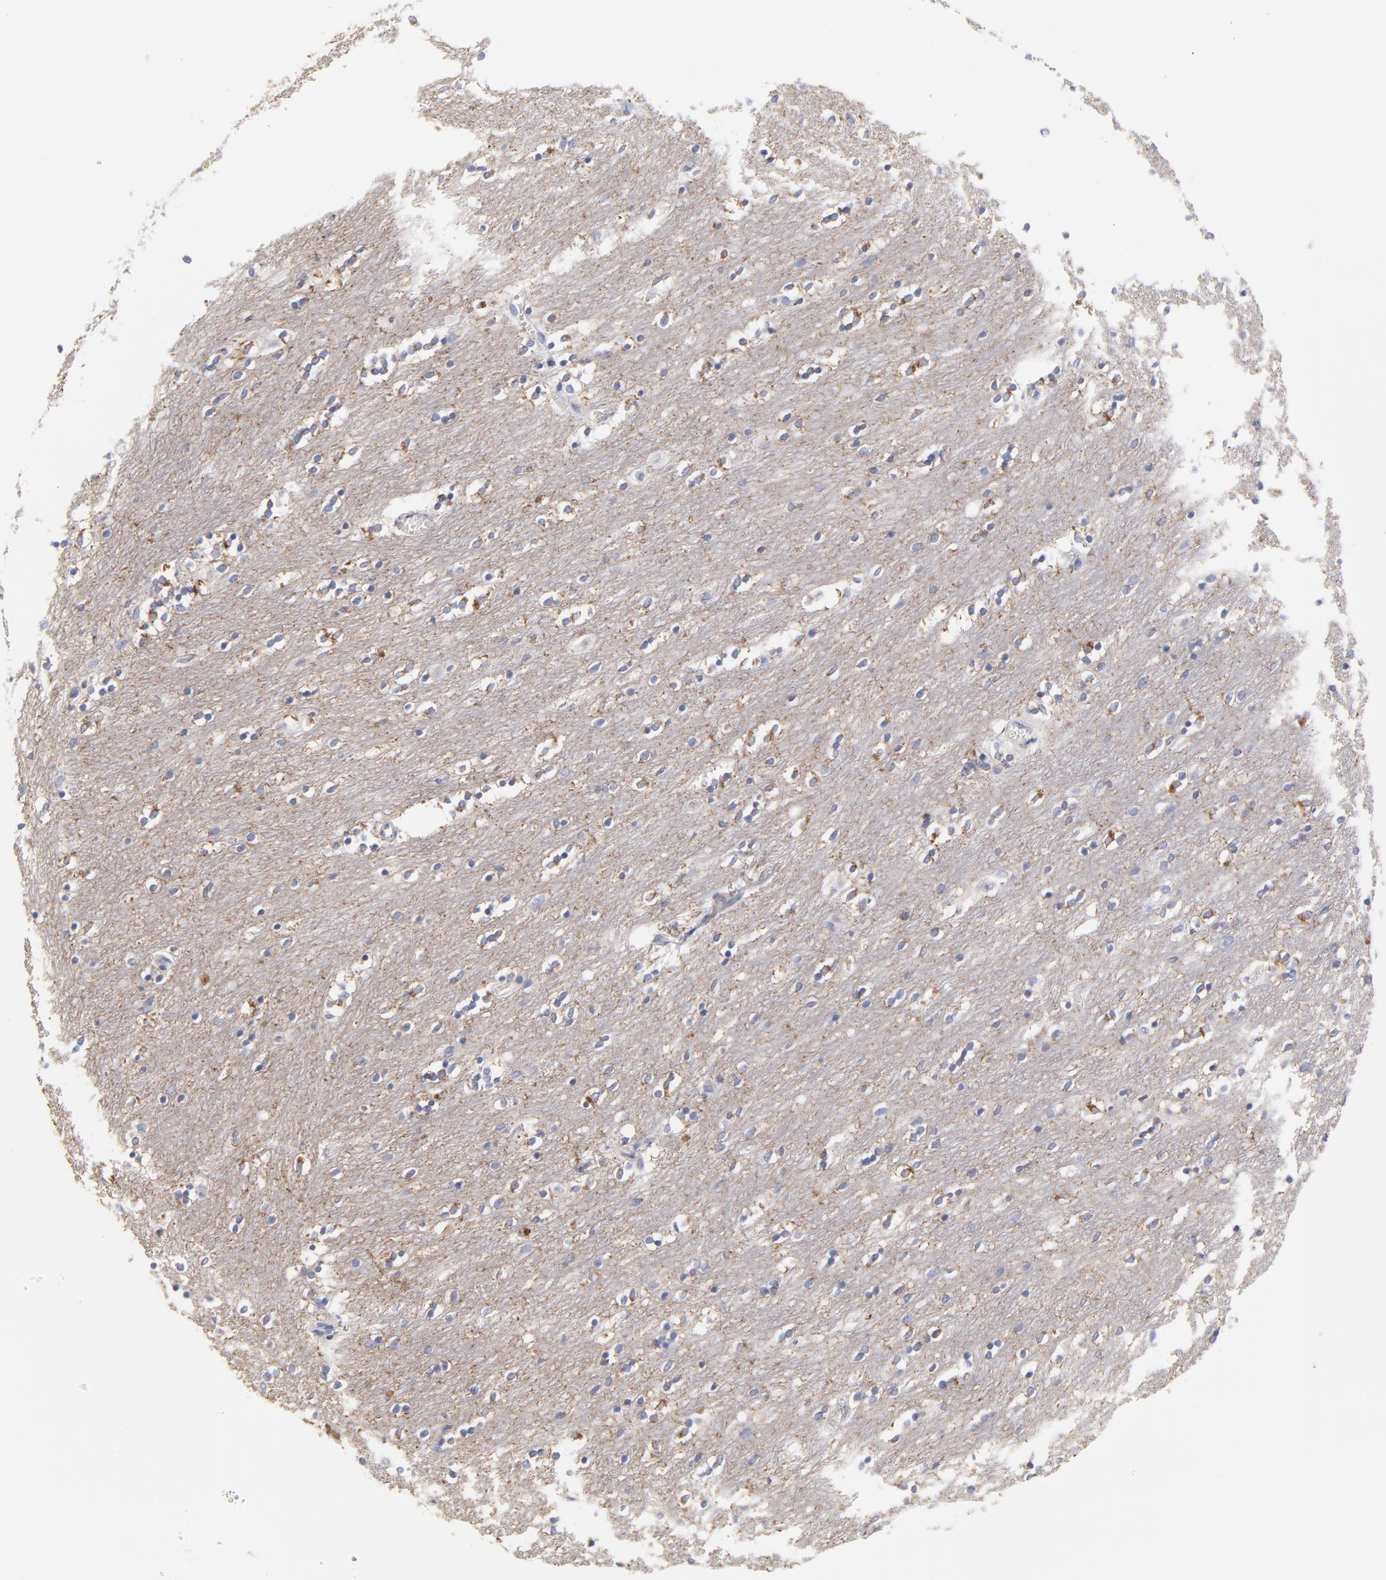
{"staining": {"intensity": "negative", "quantity": "none", "location": "none"}, "tissue": "caudate", "cell_type": "Glial cells", "image_type": "normal", "snomed": [{"axis": "morphology", "description": "Normal tissue, NOS"}, {"axis": "topography", "description": "Lateral ventricle wall"}], "caption": "Image shows no significant protein expression in glial cells of normal caudate. The staining was performed using DAB (3,3'-diaminobenzidine) to visualize the protein expression in brown, while the nuclei were stained in blue with hematoxylin (Magnification: 20x).", "gene": "DUSP9", "patient": {"sex": "female", "age": 54}}